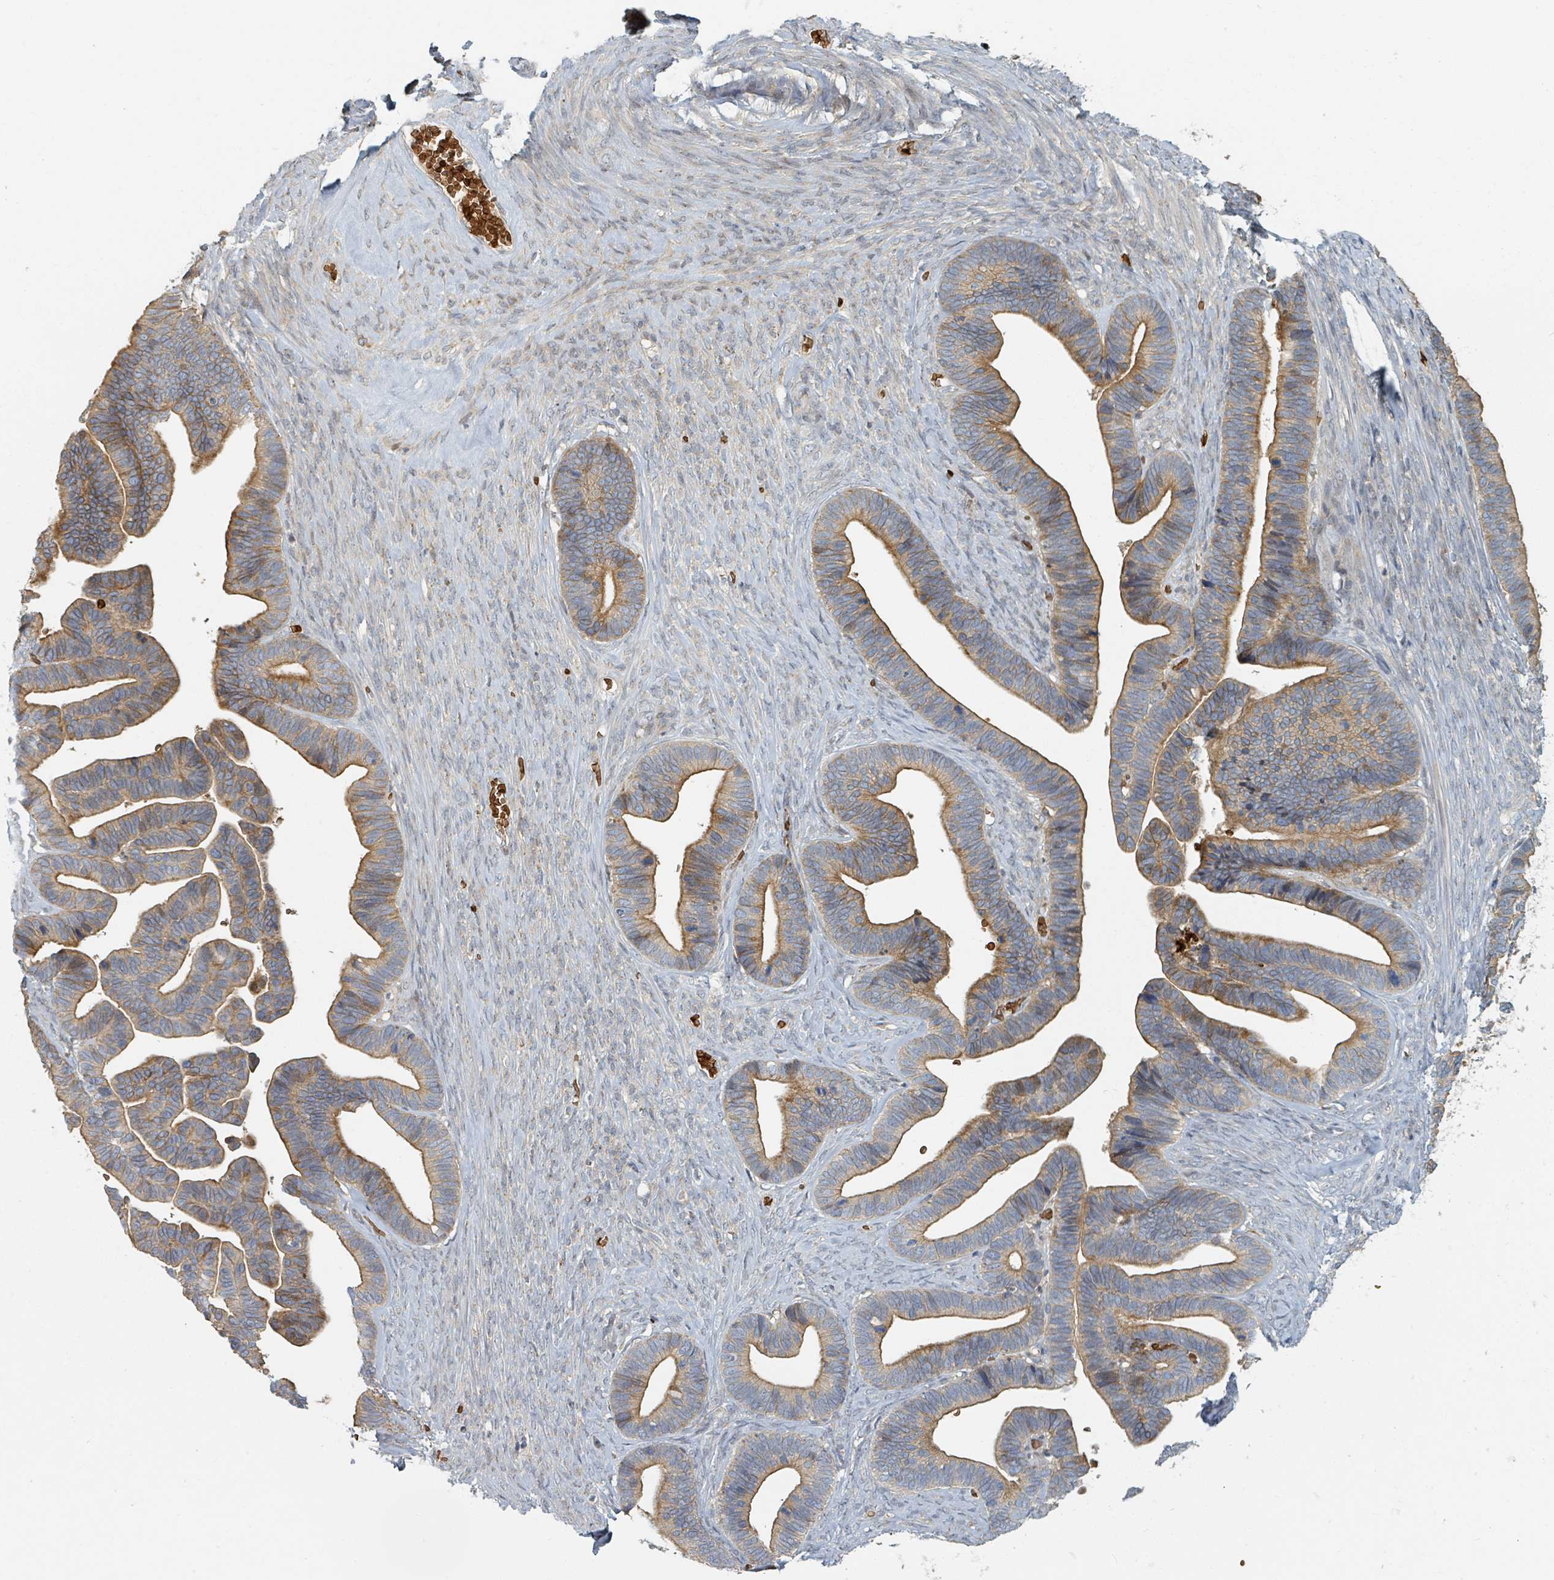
{"staining": {"intensity": "moderate", "quantity": ">75%", "location": "cytoplasmic/membranous"}, "tissue": "ovarian cancer", "cell_type": "Tumor cells", "image_type": "cancer", "snomed": [{"axis": "morphology", "description": "Cystadenocarcinoma, serous, NOS"}, {"axis": "topography", "description": "Ovary"}], "caption": "This is a micrograph of IHC staining of ovarian cancer, which shows moderate positivity in the cytoplasmic/membranous of tumor cells.", "gene": "TRPC4AP", "patient": {"sex": "female", "age": 56}}